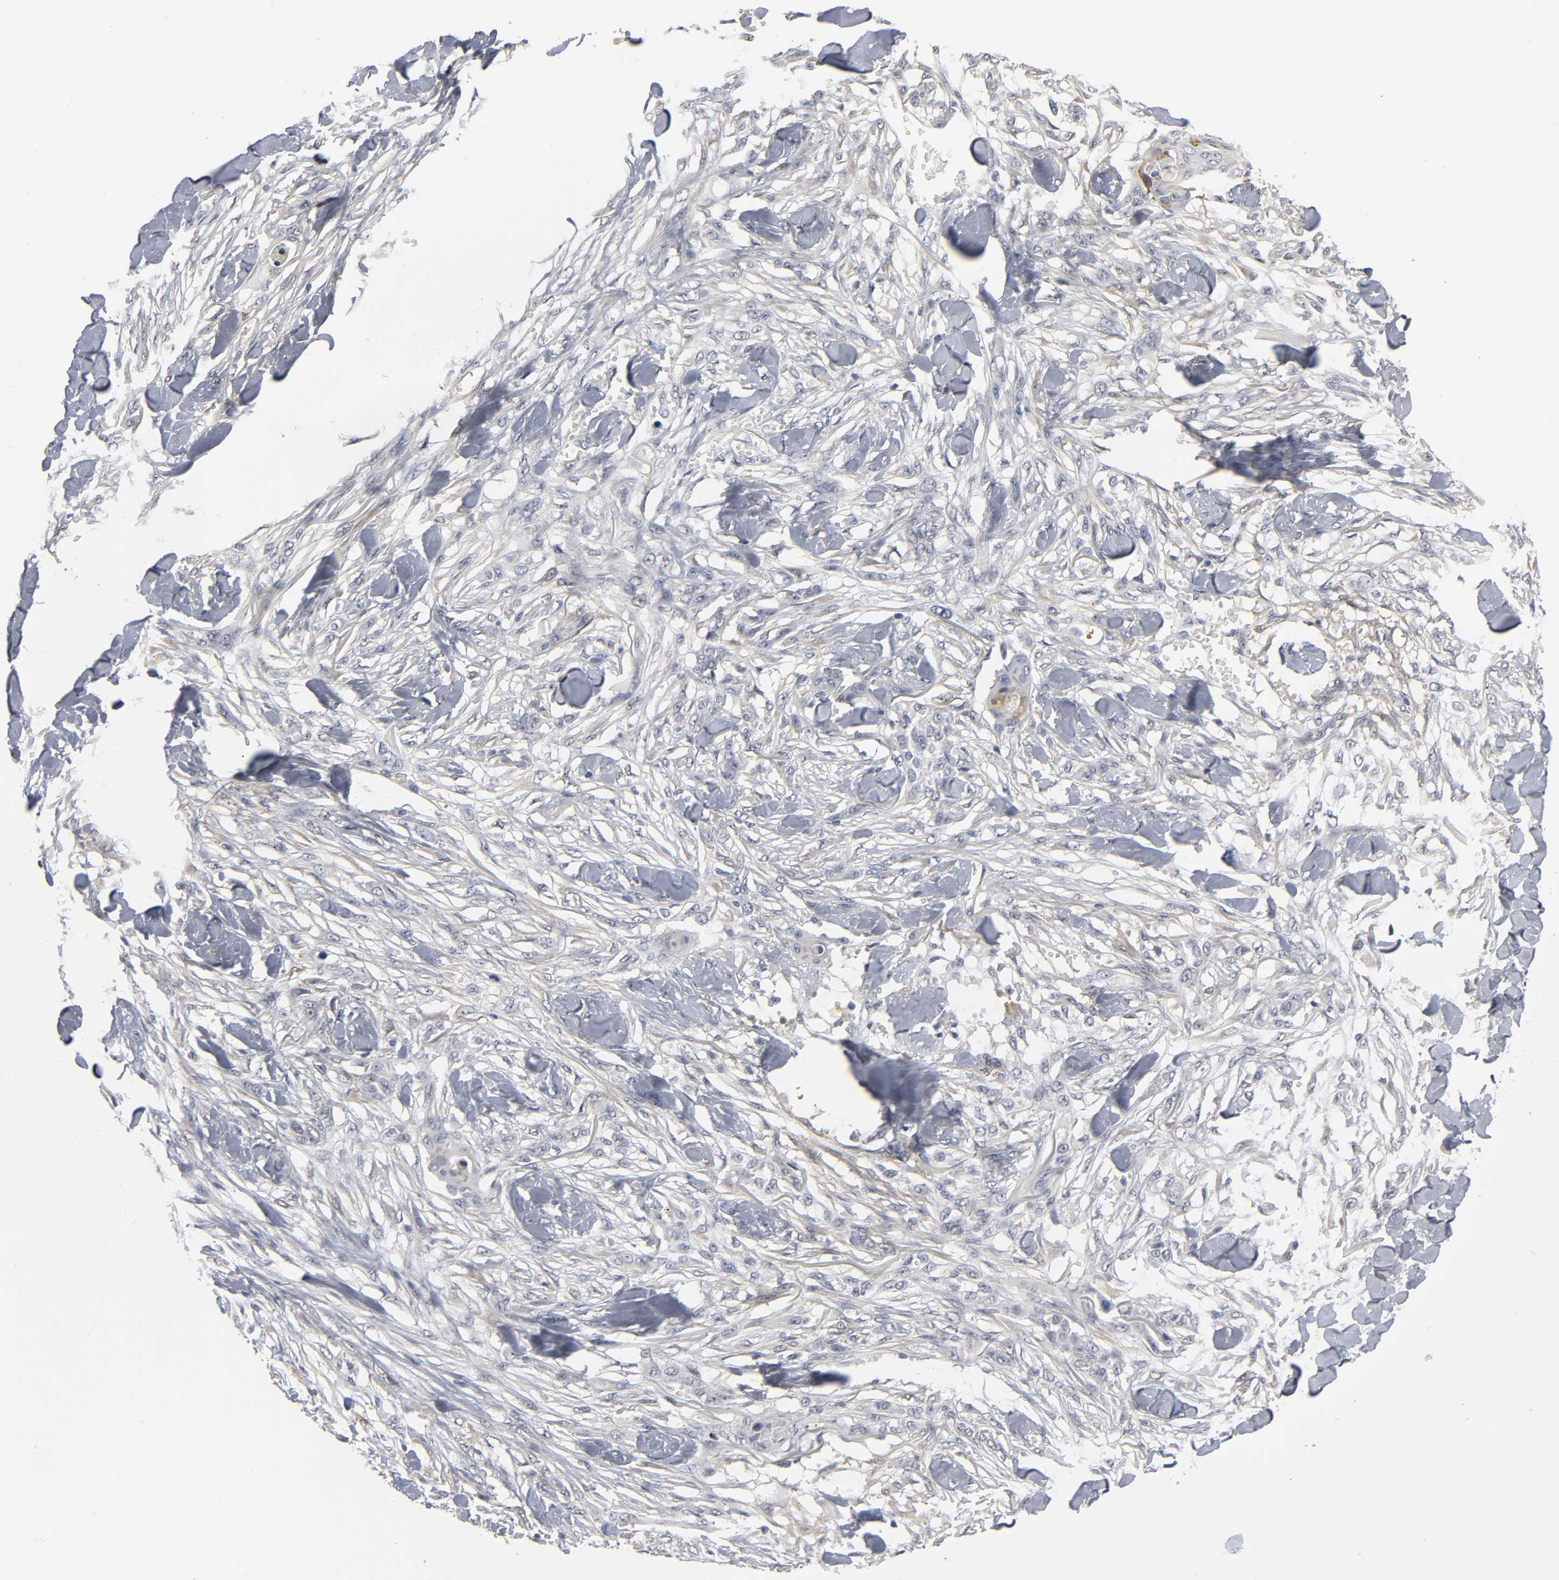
{"staining": {"intensity": "weak", "quantity": "<25%", "location": "cytoplasmic/membranous"}, "tissue": "skin cancer", "cell_type": "Tumor cells", "image_type": "cancer", "snomed": [{"axis": "morphology", "description": "Normal tissue, NOS"}, {"axis": "morphology", "description": "Squamous cell carcinoma, NOS"}, {"axis": "topography", "description": "Skin"}], "caption": "This histopathology image is of skin squamous cell carcinoma stained with IHC to label a protein in brown with the nuclei are counter-stained blue. There is no expression in tumor cells.", "gene": "PDLIM3", "patient": {"sex": "female", "age": 59}}